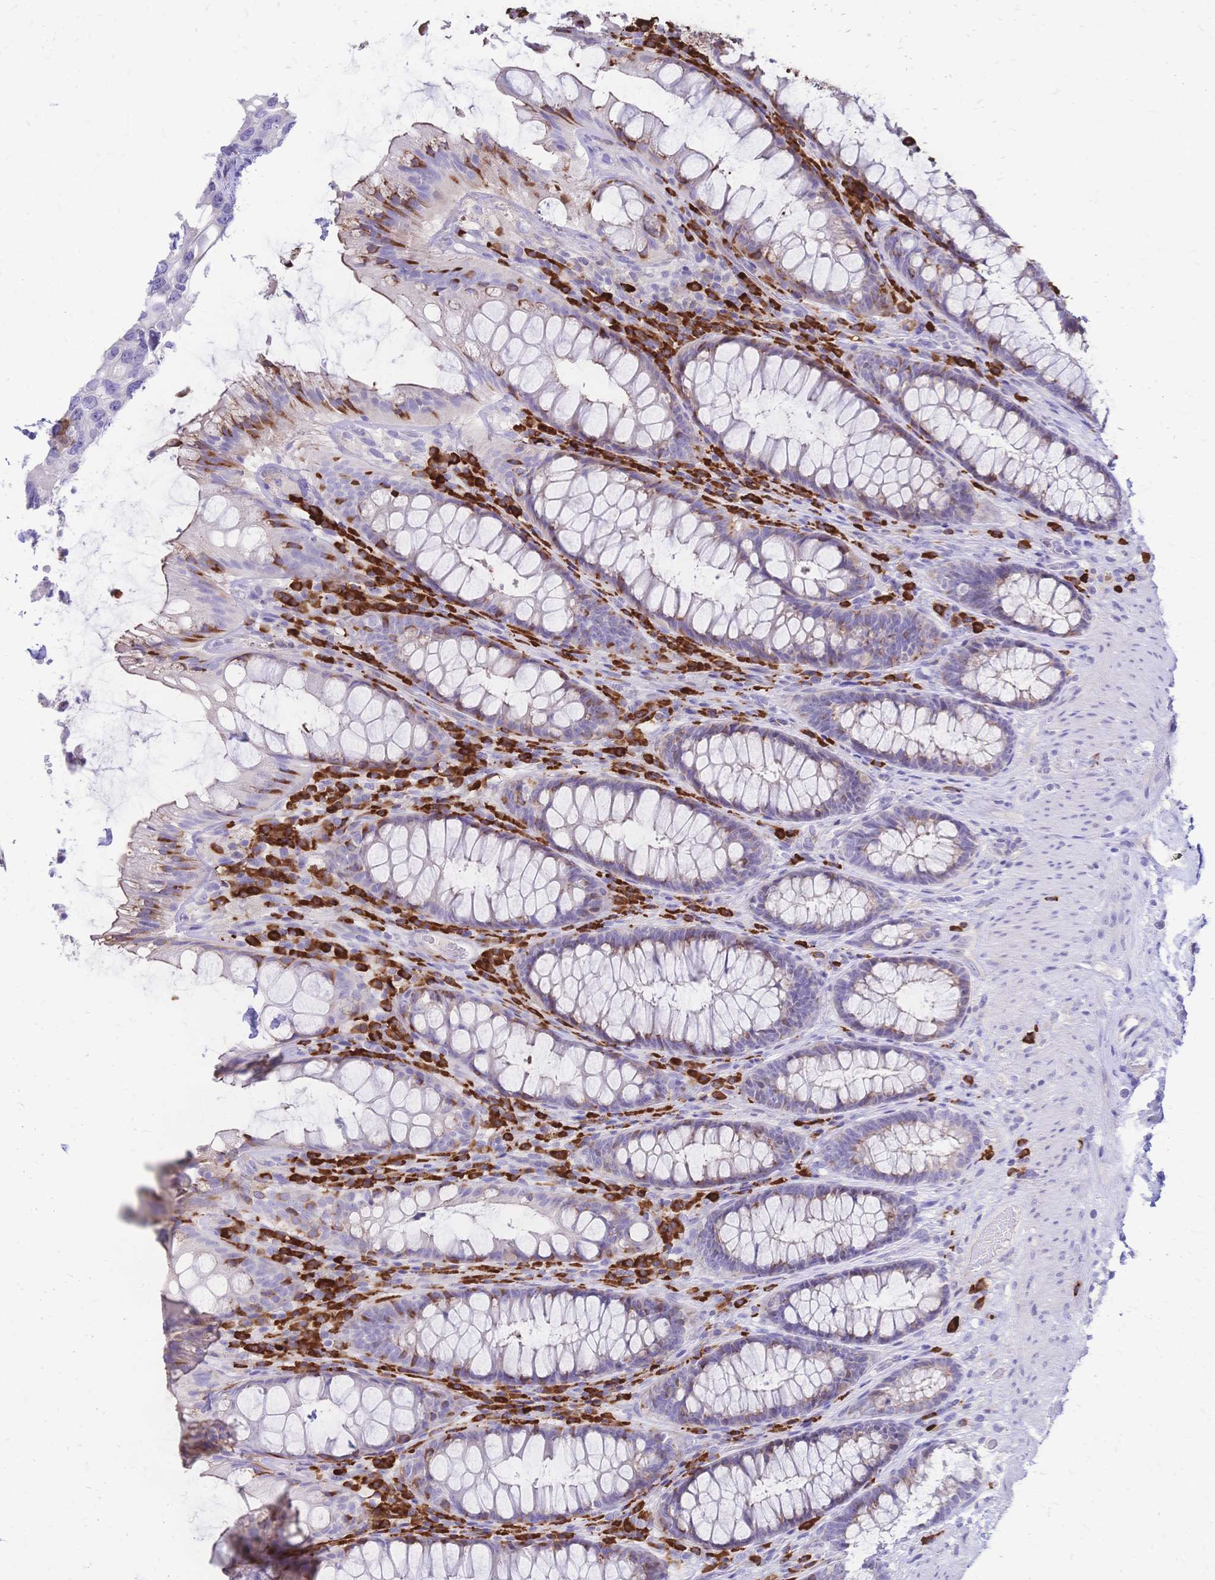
{"staining": {"intensity": "negative", "quantity": "none", "location": "none"}, "tissue": "rectum", "cell_type": "Glandular cells", "image_type": "normal", "snomed": [{"axis": "morphology", "description": "Normal tissue, NOS"}, {"axis": "topography", "description": "Rectum"}], "caption": "DAB (3,3'-diaminobenzidine) immunohistochemical staining of benign rectum displays no significant staining in glandular cells. (DAB immunohistochemistry (IHC) with hematoxylin counter stain).", "gene": "IL2RA", "patient": {"sex": "male", "age": 72}}